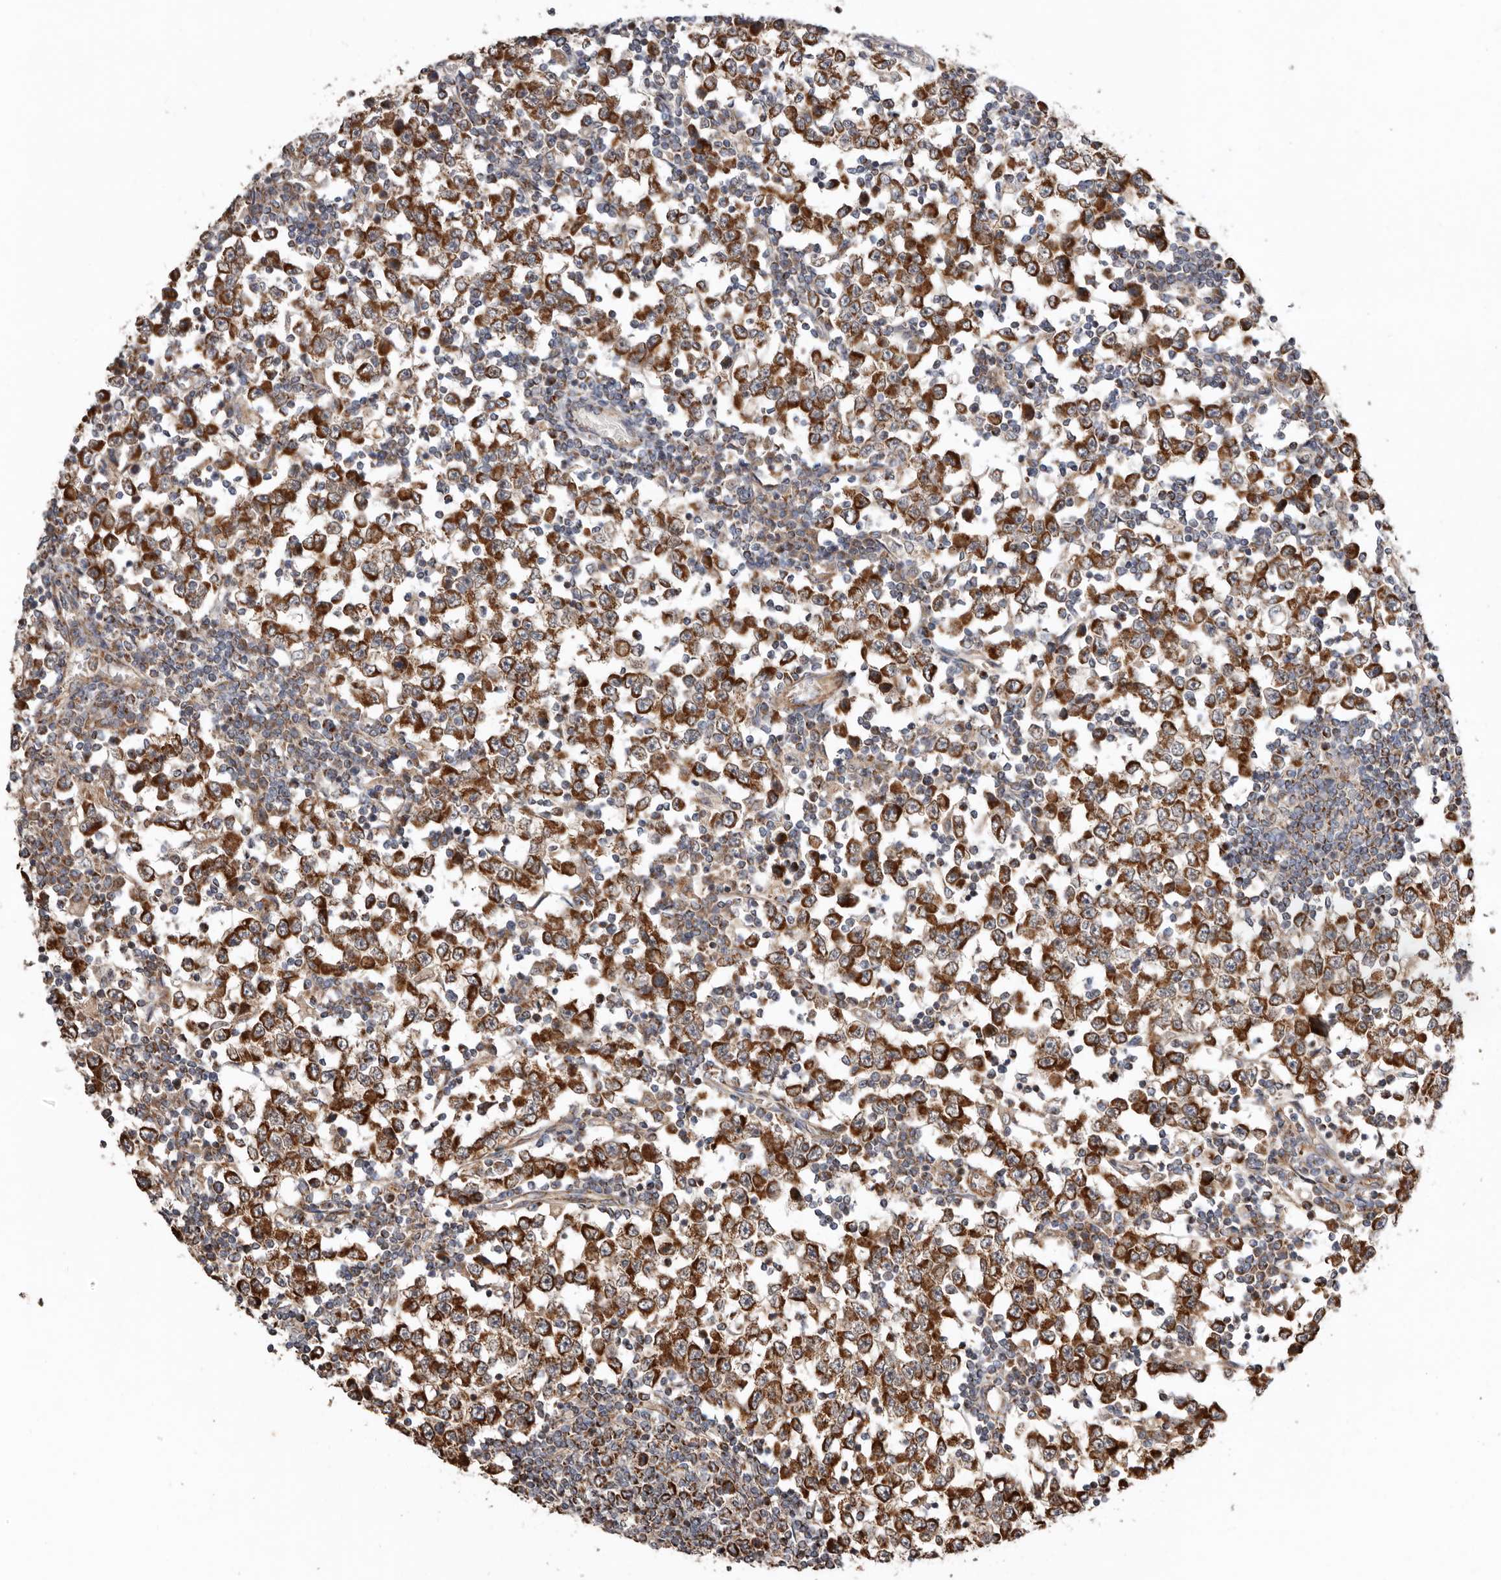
{"staining": {"intensity": "strong", "quantity": ">75%", "location": "cytoplasmic/membranous"}, "tissue": "testis cancer", "cell_type": "Tumor cells", "image_type": "cancer", "snomed": [{"axis": "morphology", "description": "Seminoma, NOS"}, {"axis": "topography", "description": "Testis"}], "caption": "A histopathology image of testis cancer (seminoma) stained for a protein demonstrates strong cytoplasmic/membranous brown staining in tumor cells.", "gene": "PROKR1", "patient": {"sex": "male", "age": 65}}